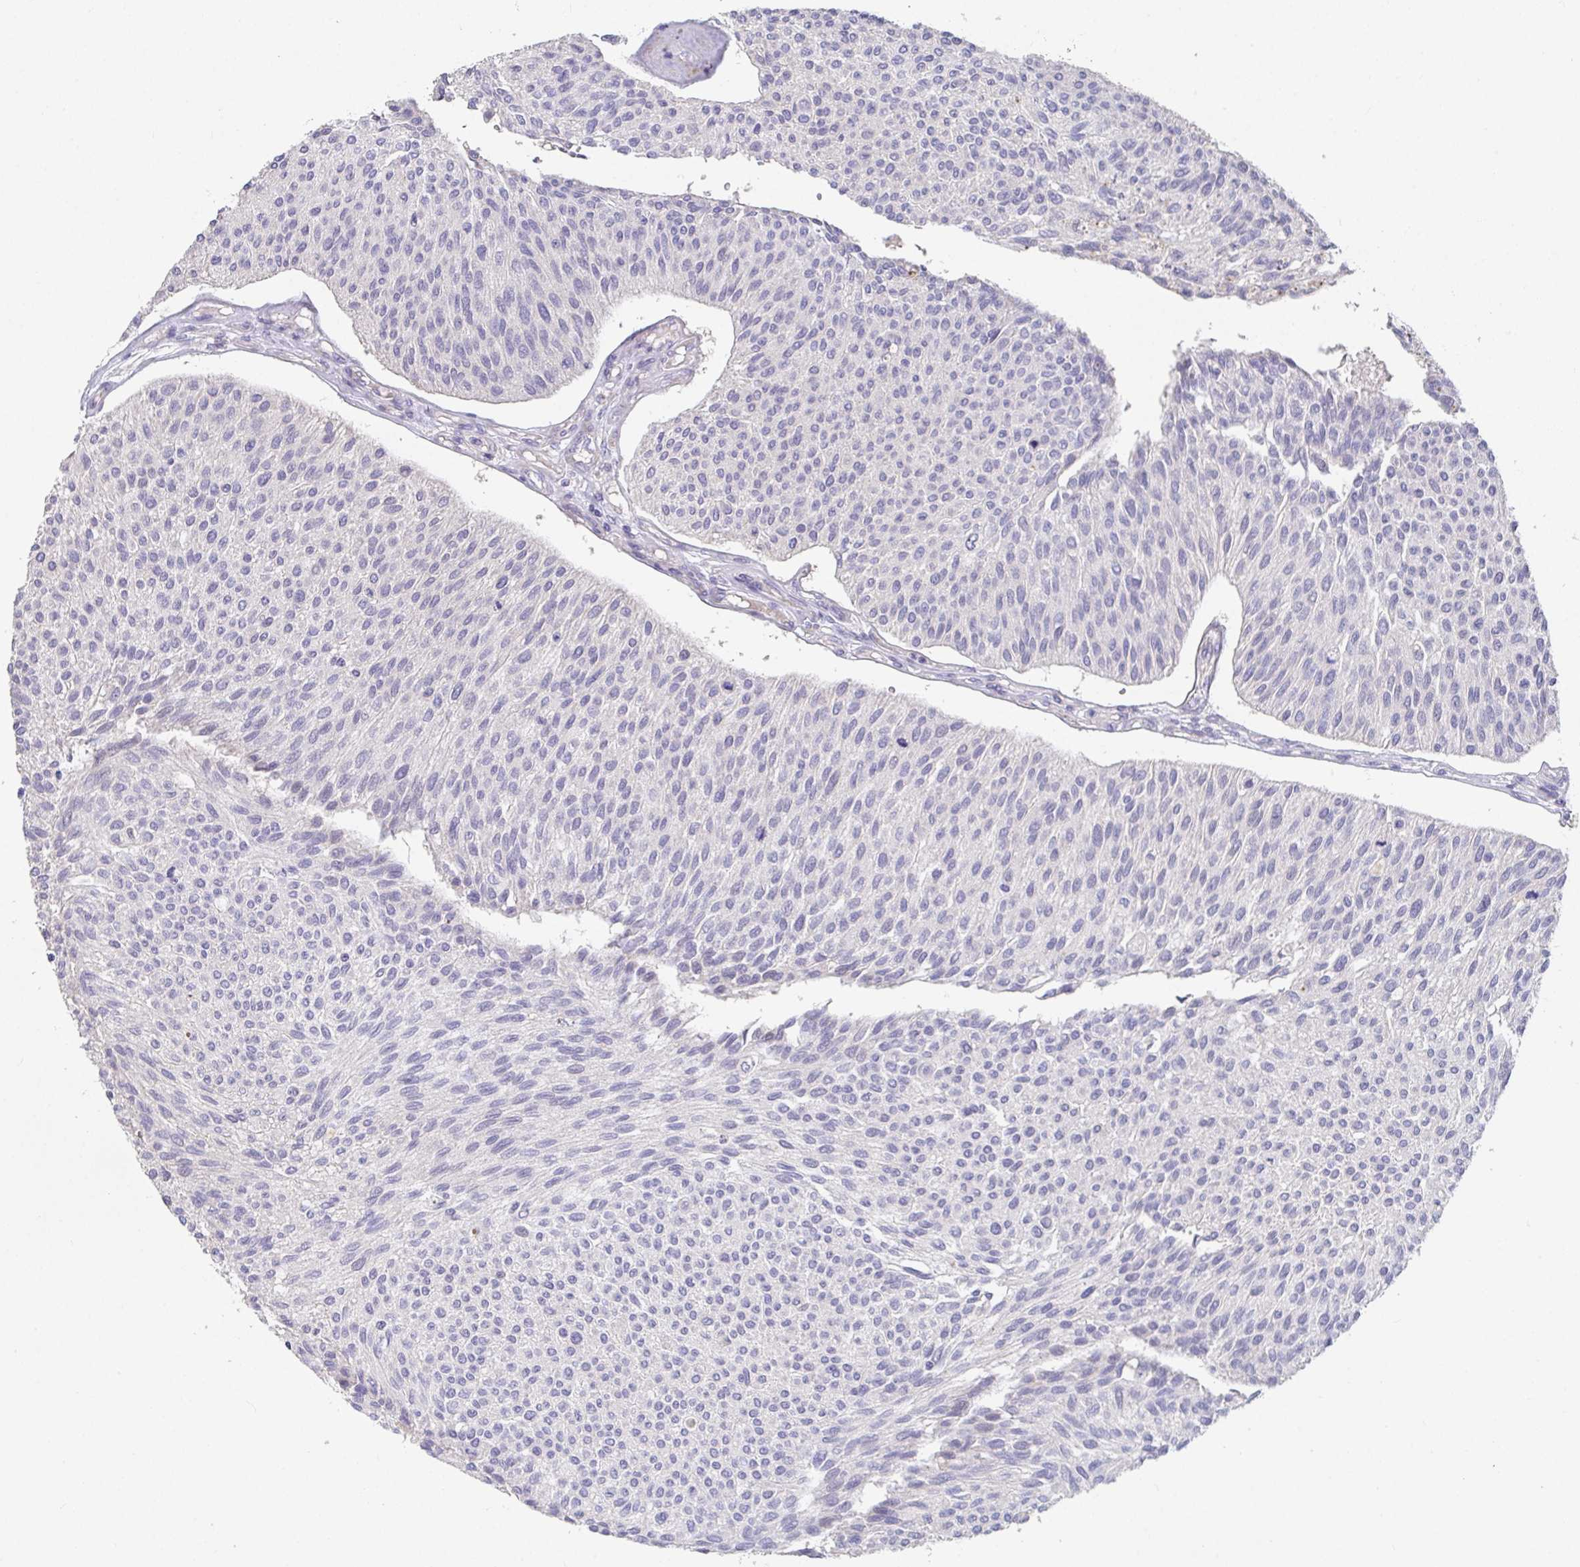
{"staining": {"intensity": "negative", "quantity": "none", "location": "none"}, "tissue": "urothelial cancer", "cell_type": "Tumor cells", "image_type": "cancer", "snomed": [{"axis": "morphology", "description": "Urothelial carcinoma, NOS"}, {"axis": "topography", "description": "Urinary bladder"}], "caption": "Image shows no protein expression in tumor cells of urothelial cancer tissue.", "gene": "ANO5", "patient": {"sex": "male", "age": 55}}